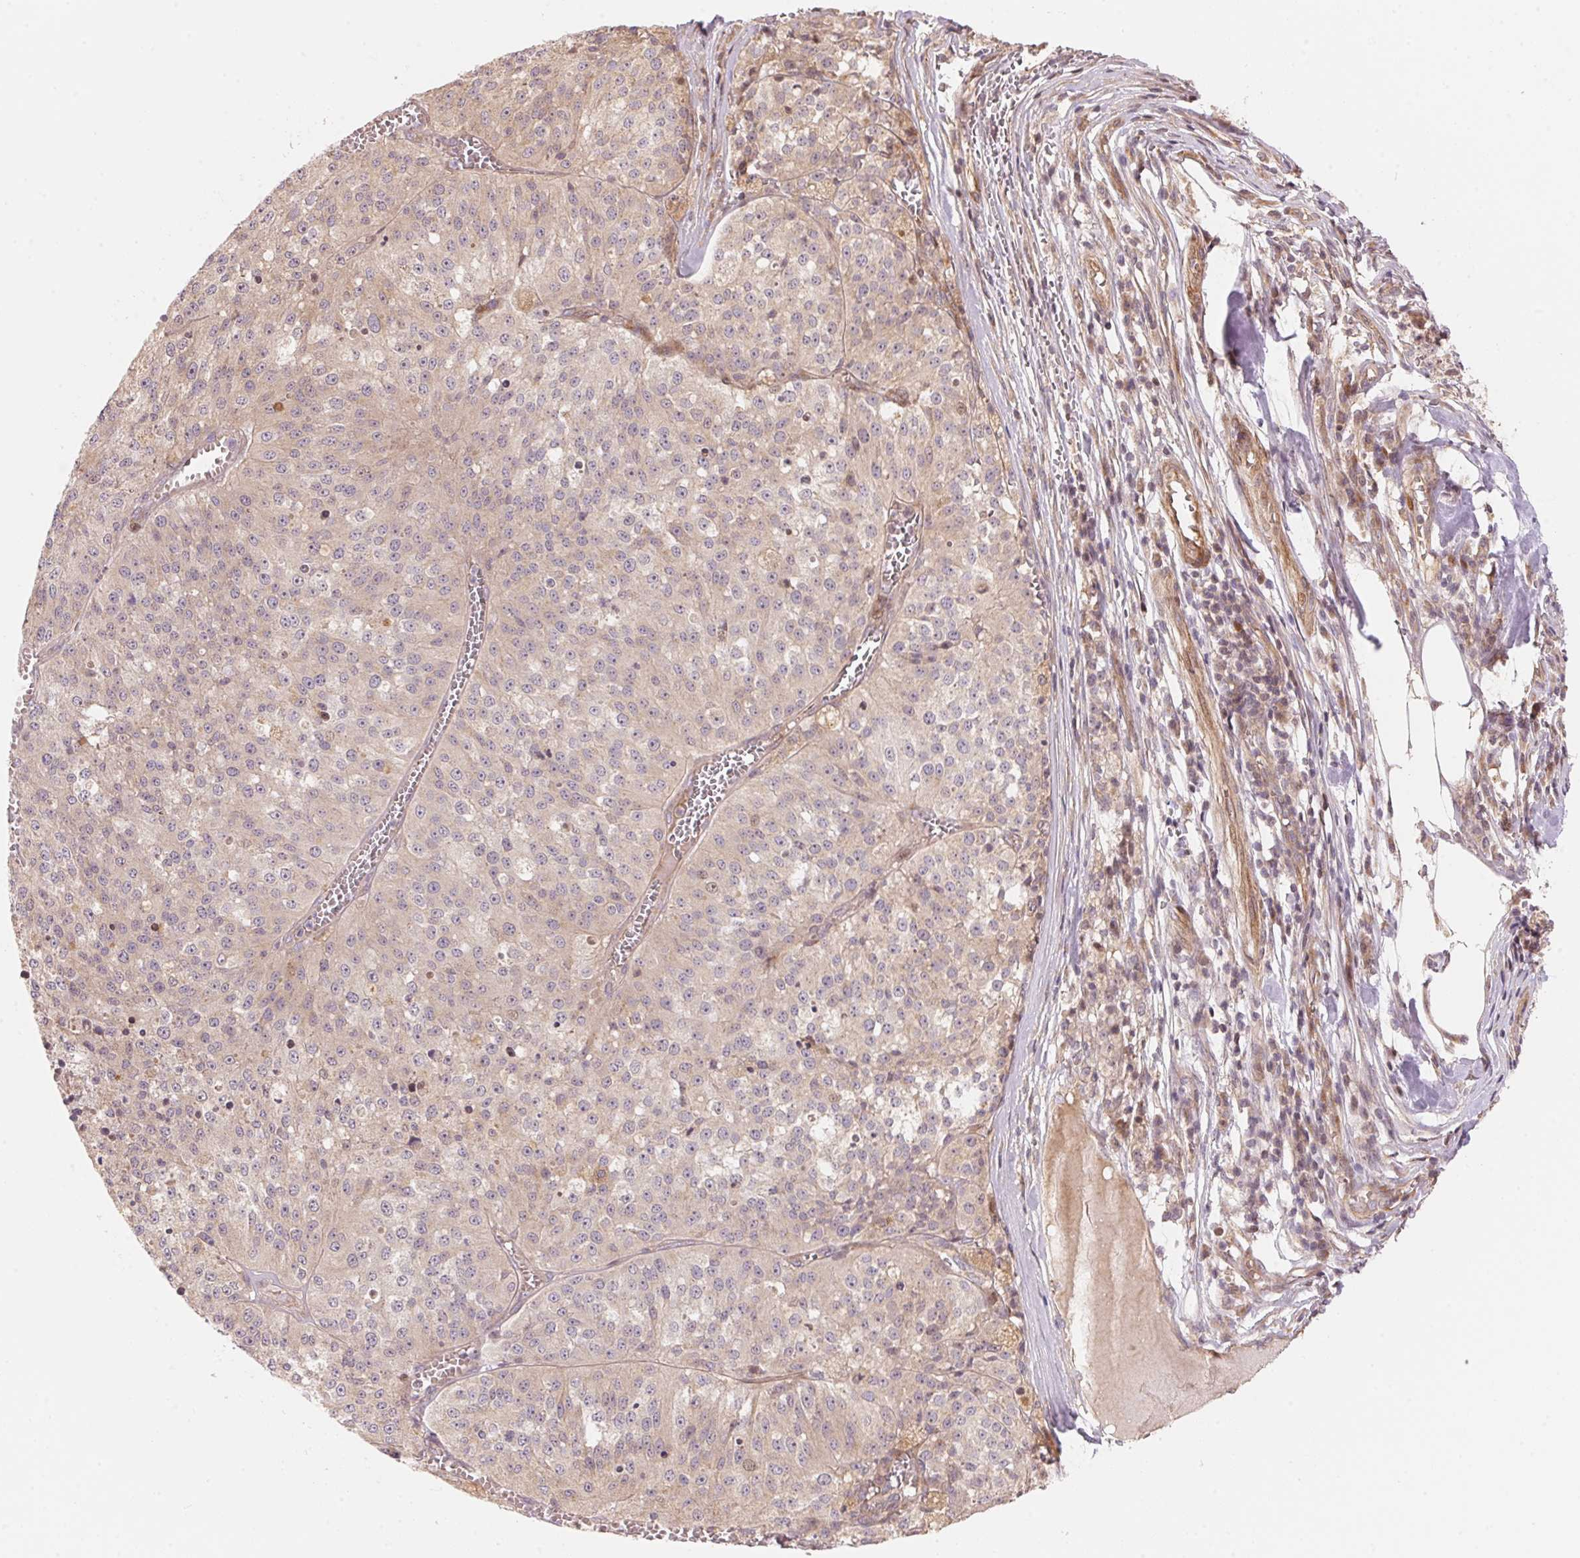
{"staining": {"intensity": "negative", "quantity": "none", "location": "none"}, "tissue": "melanoma", "cell_type": "Tumor cells", "image_type": "cancer", "snomed": [{"axis": "morphology", "description": "Malignant melanoma, Metastatic site"}, {"axis": "topography", "description": "Lymph node"}], "caption": "Tumor cells show no significant staining in melanoma.", "gene": "TNIP2", "patient": {"sex": "female", "age": 64}}